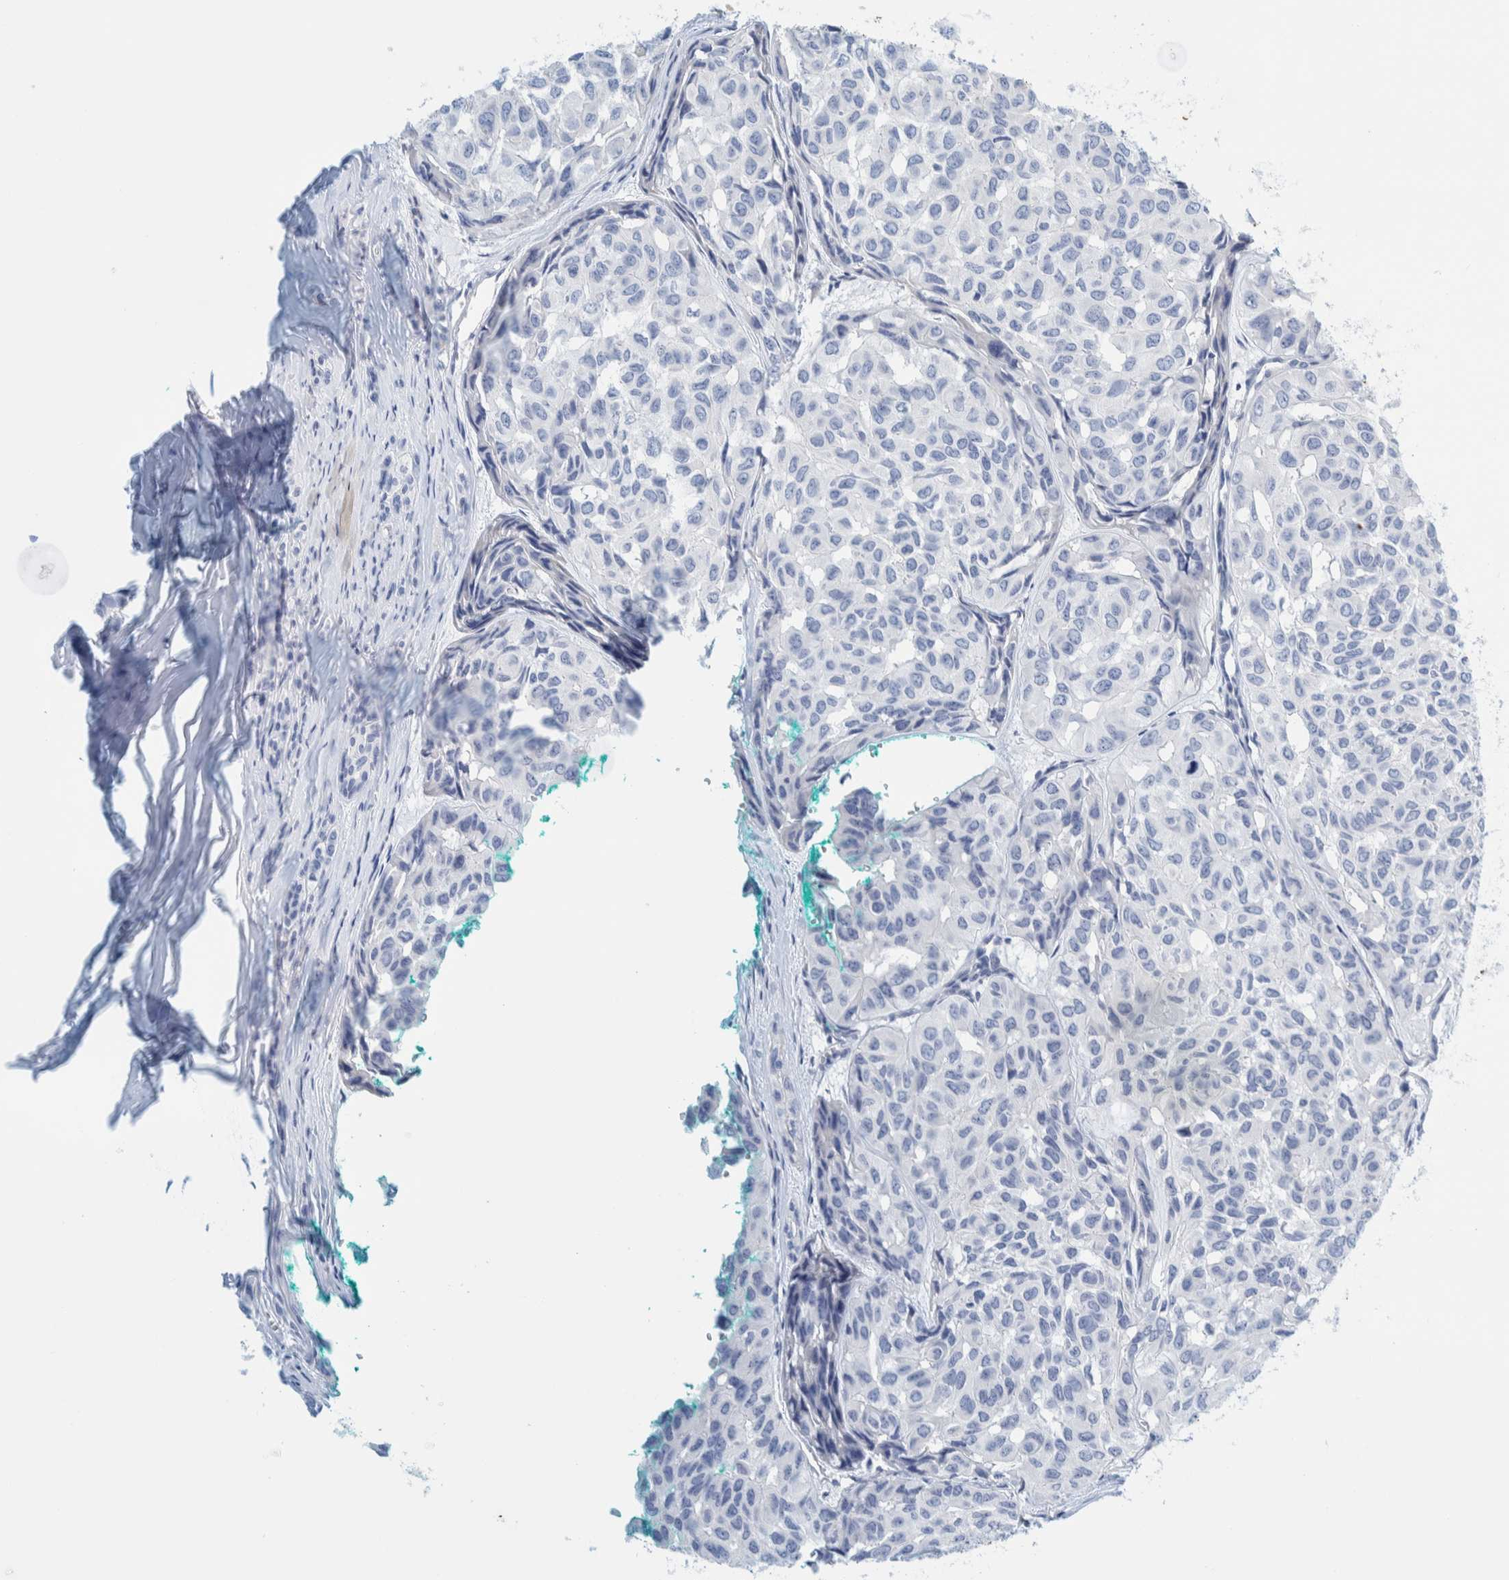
{"staining": {"intensity": "negative", "quantity": "none", "location": "none"}, "tissue": "head and neck cancer", "cell_type": "Tumor cells", "image_type": "cancer", "snomed": [{"axis": "morphology", "description": "Adenocarcinoma, NOS"}, {"axis": "topography", "description": "Salivary gland, NOS"}, {"axis": "topography", "description": "Head-Neck"}], "caption": "IHC image of head and neck cancer stained for a protein (brown), which shows no positivity in tumor cells.", "gene": "MOG", "patient": {"sex": "female", "age": 76}}